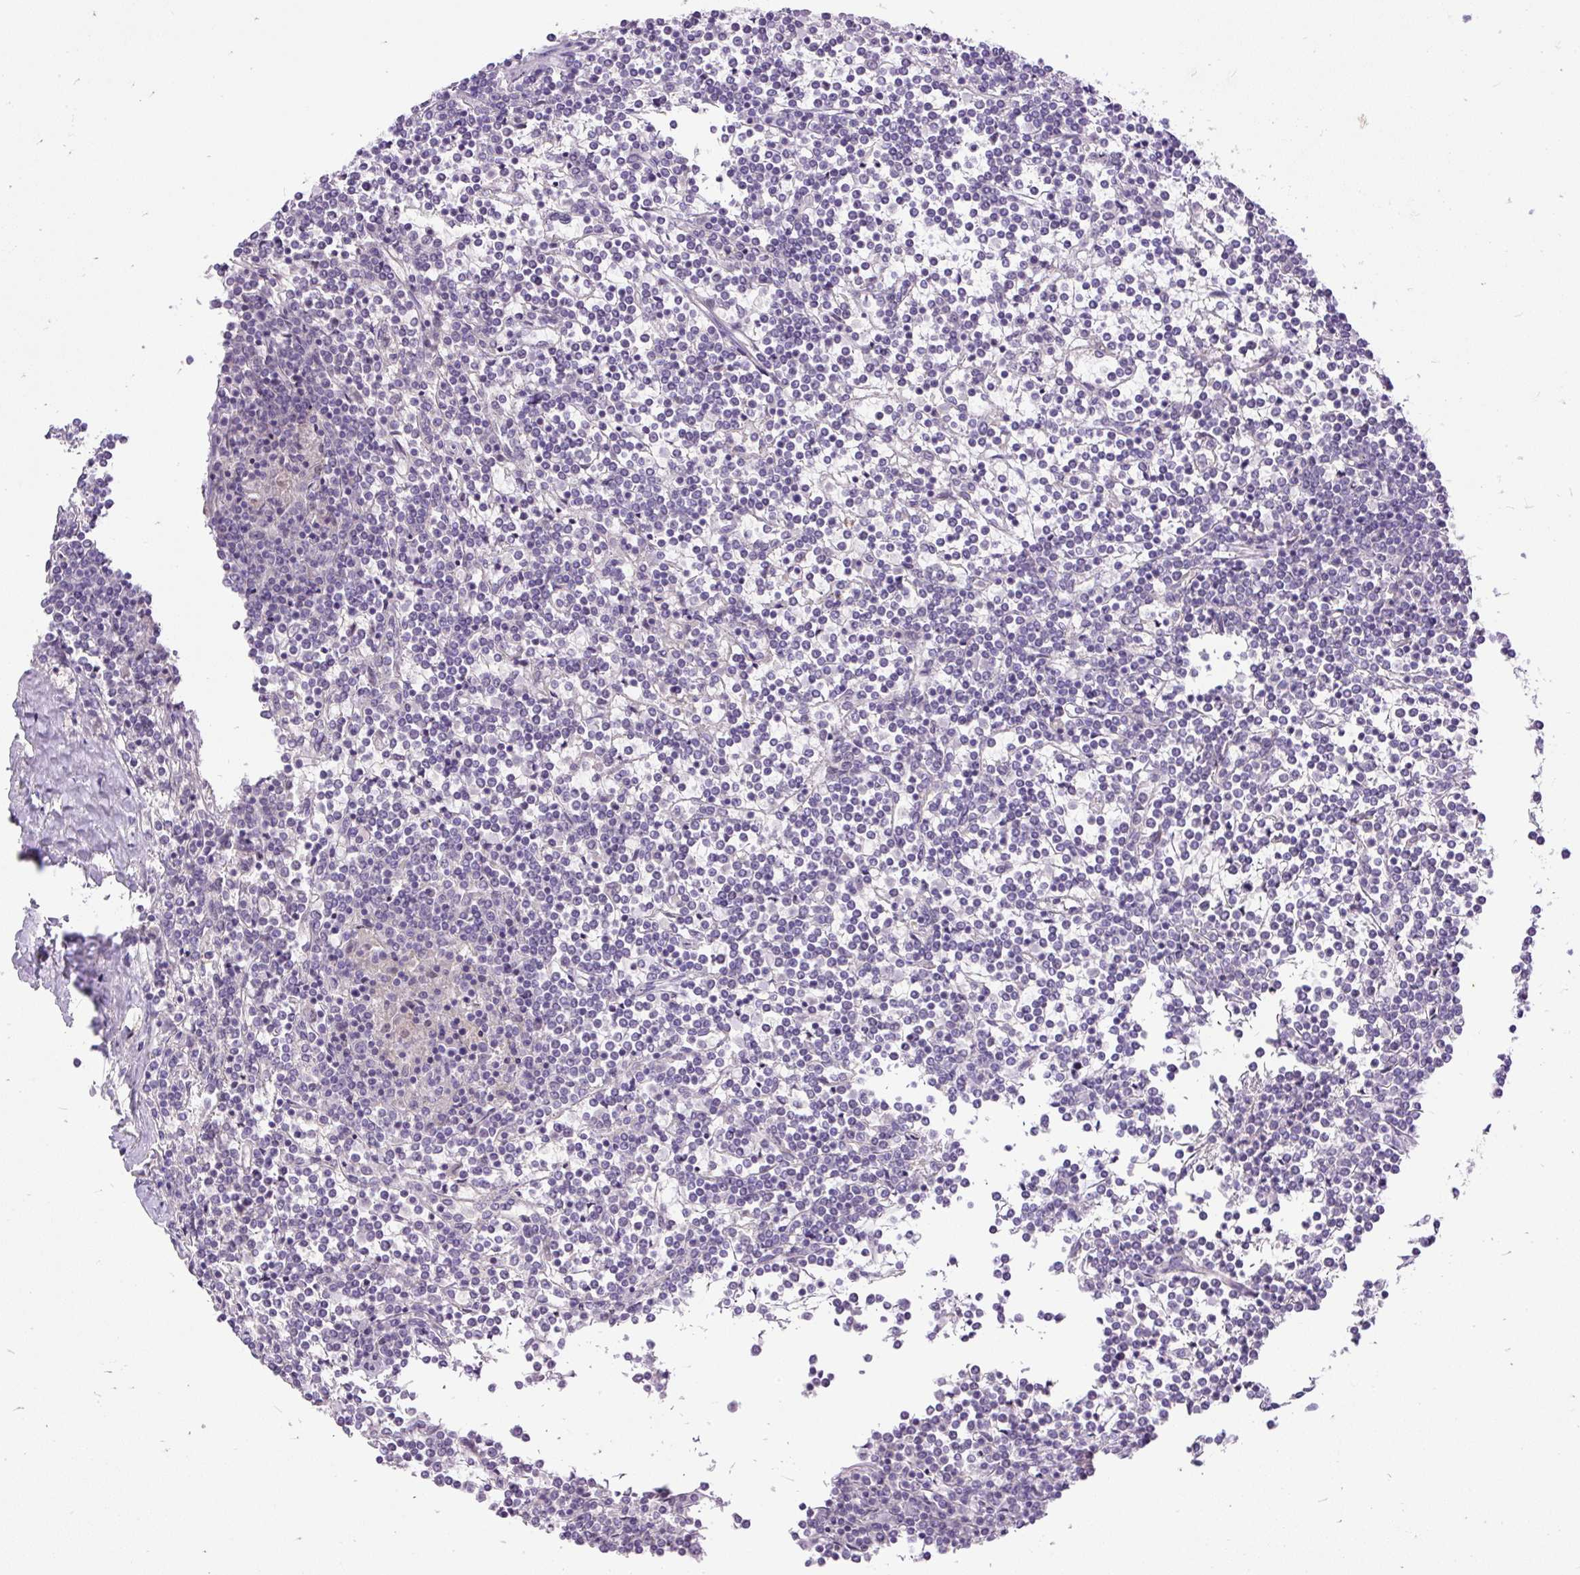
{"staining": {"intensity": "negative", "quantity": "none", "location": "none"}, "tissue": "lymphoma", "cell_type": "Tumor cells", "image_type": "cancer", "snomed": [{"axis": "morphology", "description": "Malignant lymphoma, non-Hodgkin's type, Low grade"}, {"axis": "topography", "description": "Spleen"}], "caption": "High power microscopy micrograph of an immunohistochemistry (IHC) micrograph of lymphoma, revealing no significant positivity in tumor cells.", "gene": "KRTAP20-3", "patient": {"sex": "female", "age": 19}}